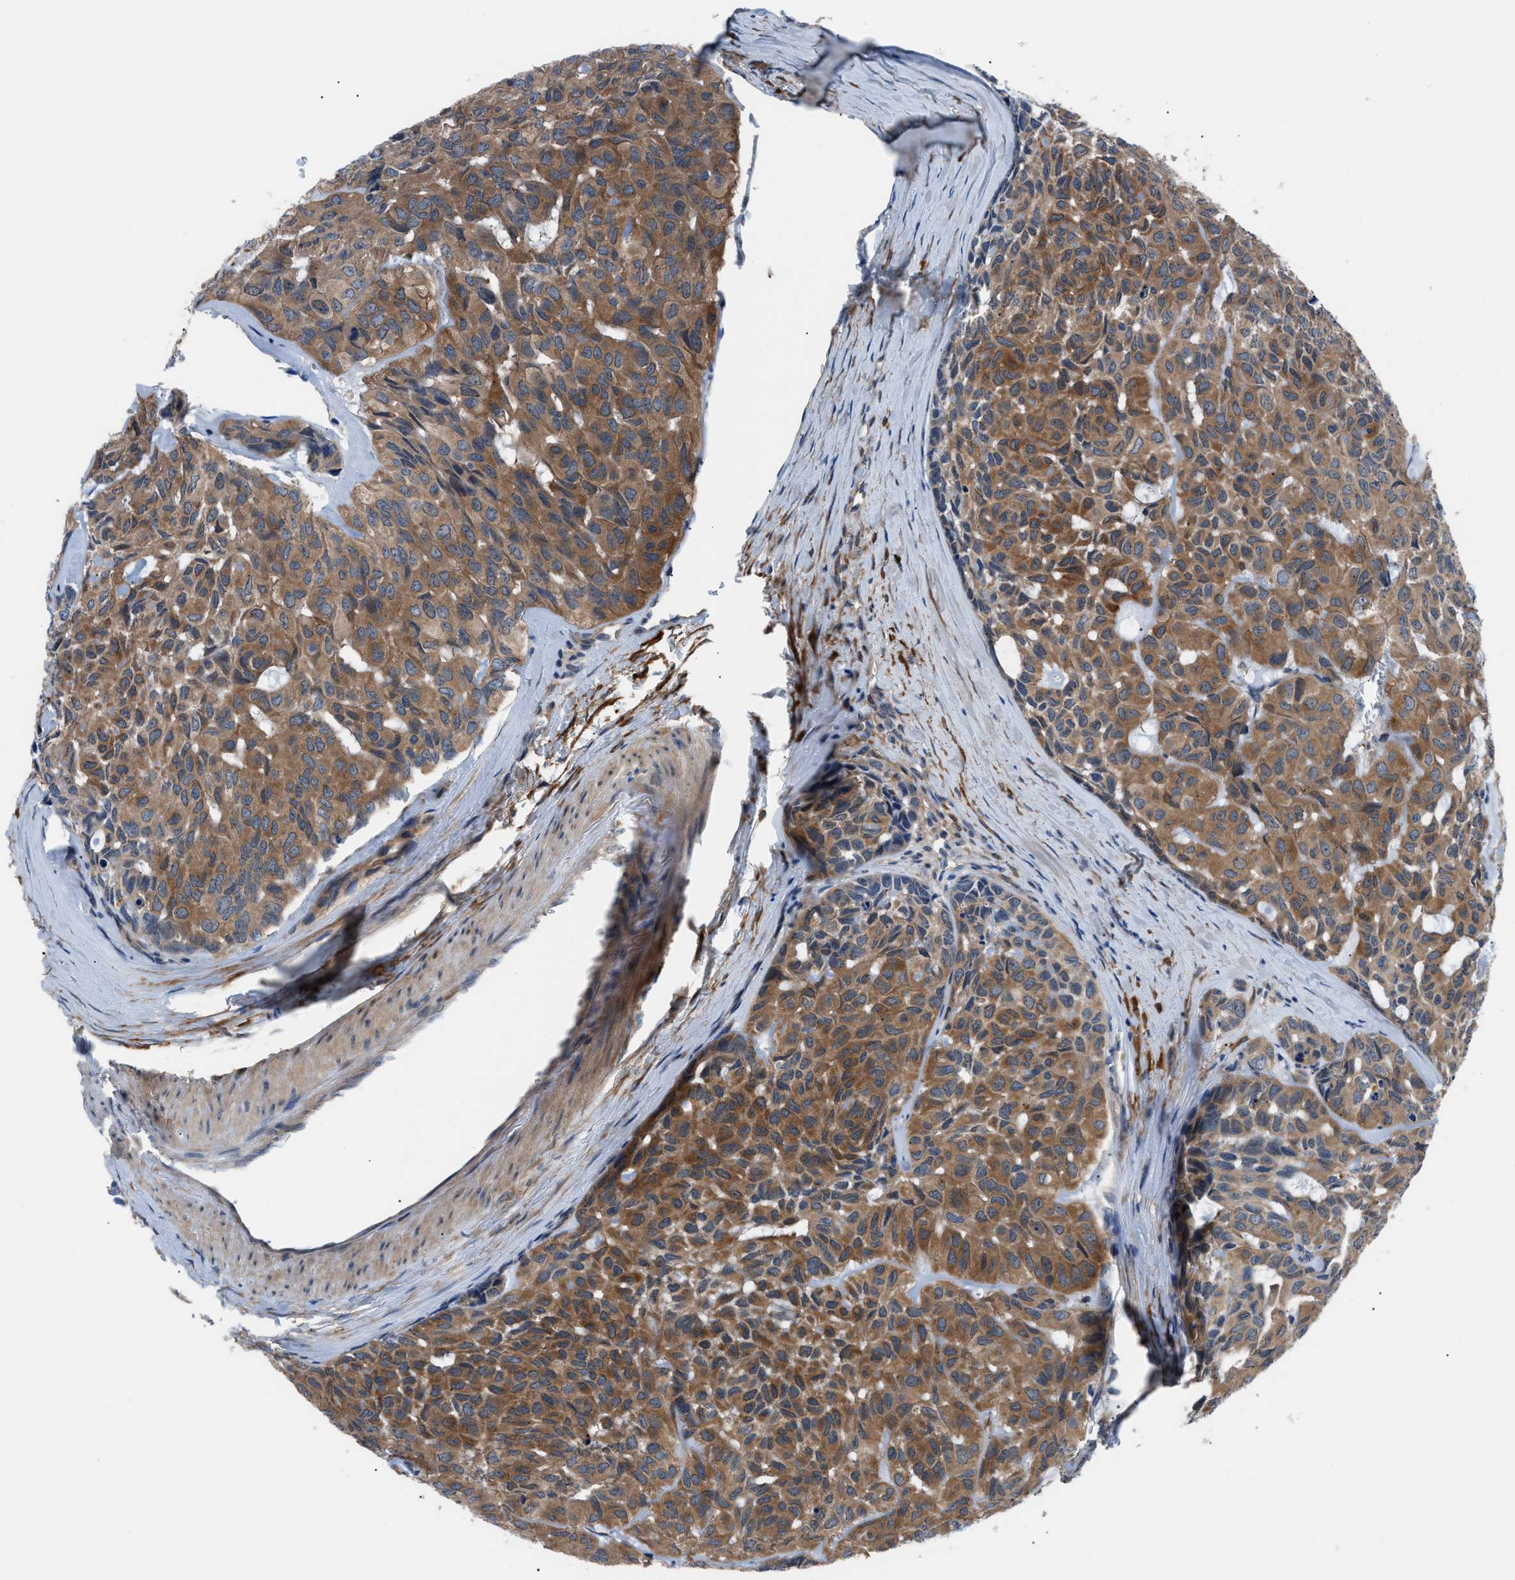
{"staining": {"intensity": "moderate", "quantity": ">75%", "location": "cytoplasmic/membranous"}, "tissue": "head and neck cancer", "cell_type": "Tumor cells", "image_type": "cancer", "snomed": [{"axis": "morphology", "description": "Adenocarcinoma, NOS"}, {"axis": "topography", "description": "Salivary gland, NOS"}, {"axis": "topography", "description": "Head-Neck"}], "caption": "Moderate cytoplasmic/membranous expression is appreciated in about >75% of tumor cells in head and neck cancer (adenocarcinoma). (brown staining indicates protein expression, while blue staining denotes nuclei).", "gene": "TMEM45B", "patient": {"sex": "female", "age": 76}}